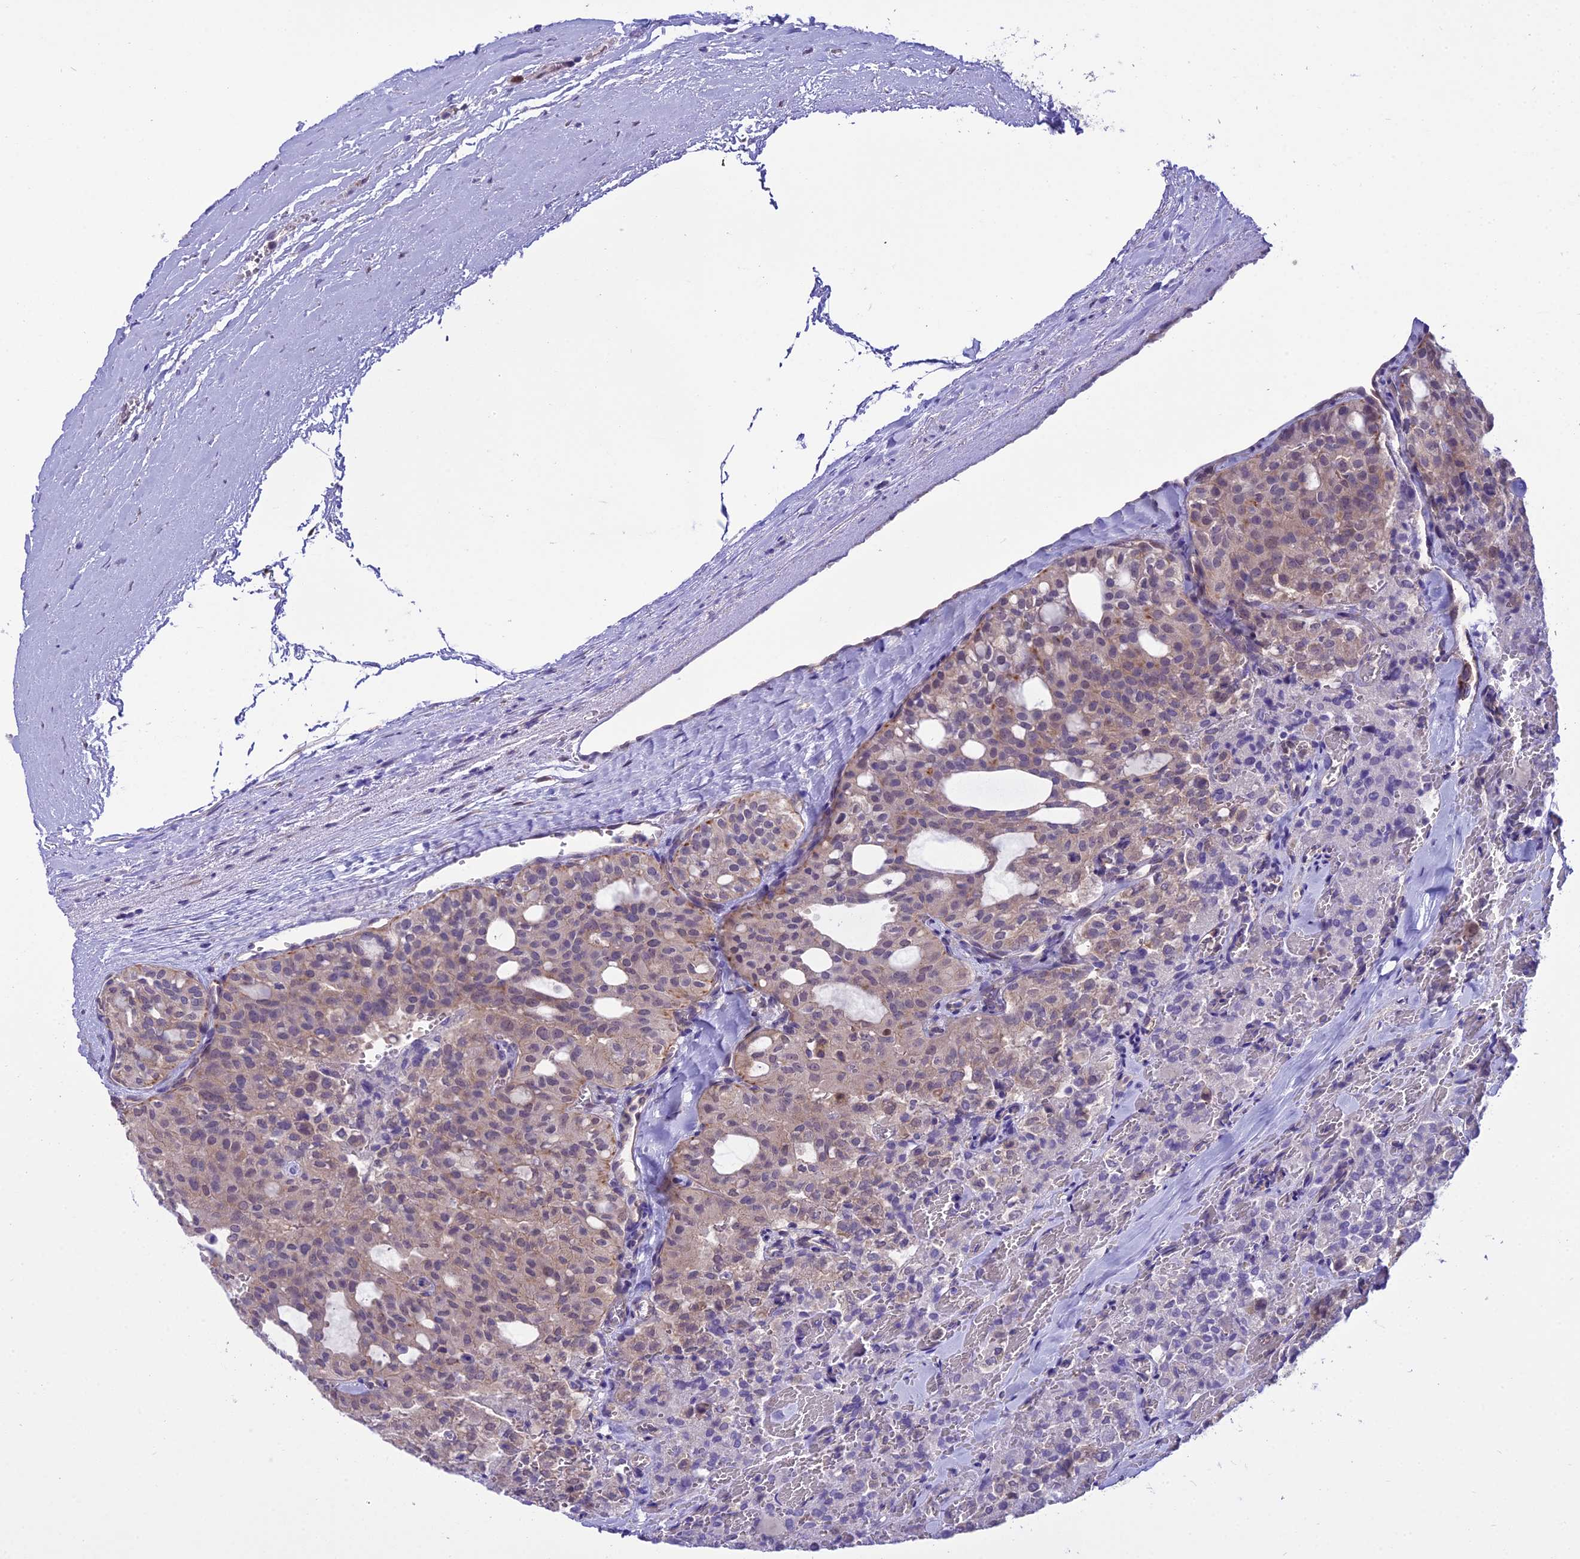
{"staining": {"intensity": "weak", "quantity": "25%-75%", "location": "cytoplasmic/membranous"}, "tissue": "thyroid cancer", "cell_type": "Tumor cells", "image_type": "cancer", "snomed": [{"axis": "morphology", "description": "Follicular adenoma carcinoma, NOS"}, {"axis": "topography", "description": "Thyroid gland"}], "caption": "Immunohistochemical staining of human thyroid follicular adenoma carcinoma displays low levels of weak cytoplasmic/membranous protein staining in approximately 25%-75% of tumor cells.", "gene": "BORCS6", "patient": {"sex": "male", "age": 75}}